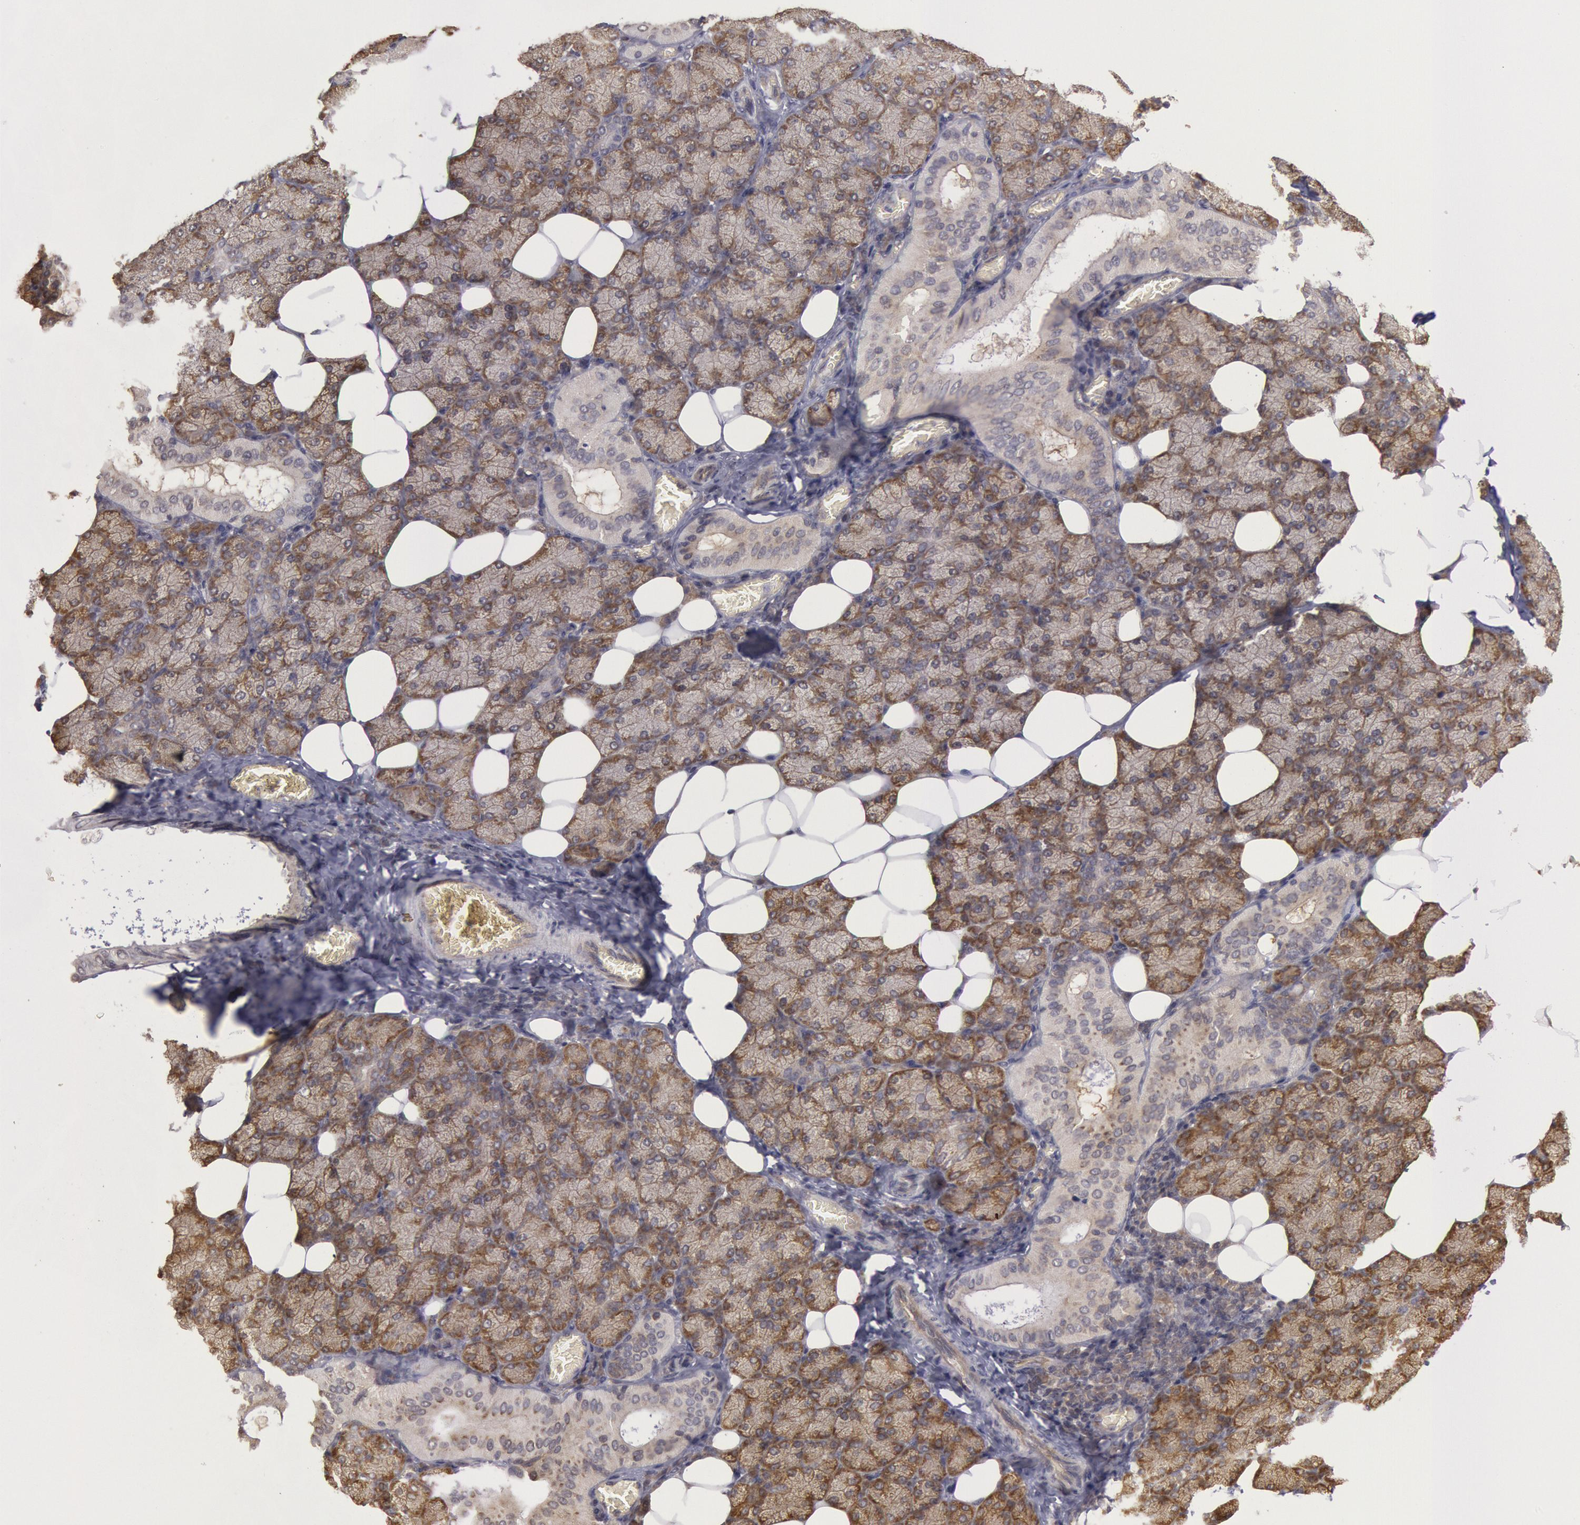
{"staining": {"intensity": "moderate", "quantity": ">75%", "location": "cytoplasmic/membranous"}, "tissue": "salivary gland", "cell_type": "Glandular cells", "image_type": "normal", "snomed": [{"axis": "morphology", "description": "Normal tissue, NOS"}, {"axis": "topography", "description": "Lymph node"}, {"axis": "topography", "description": "Salivary gland"}], "caption": "This is a micrograph of immunohistochemistry staining of unremarkable salivary gland, which shows moderate expression in the cytoplasmic/membranous of glandular cells.", "gene": "USP14", "patient": {"sex": "male", "age": 8}}